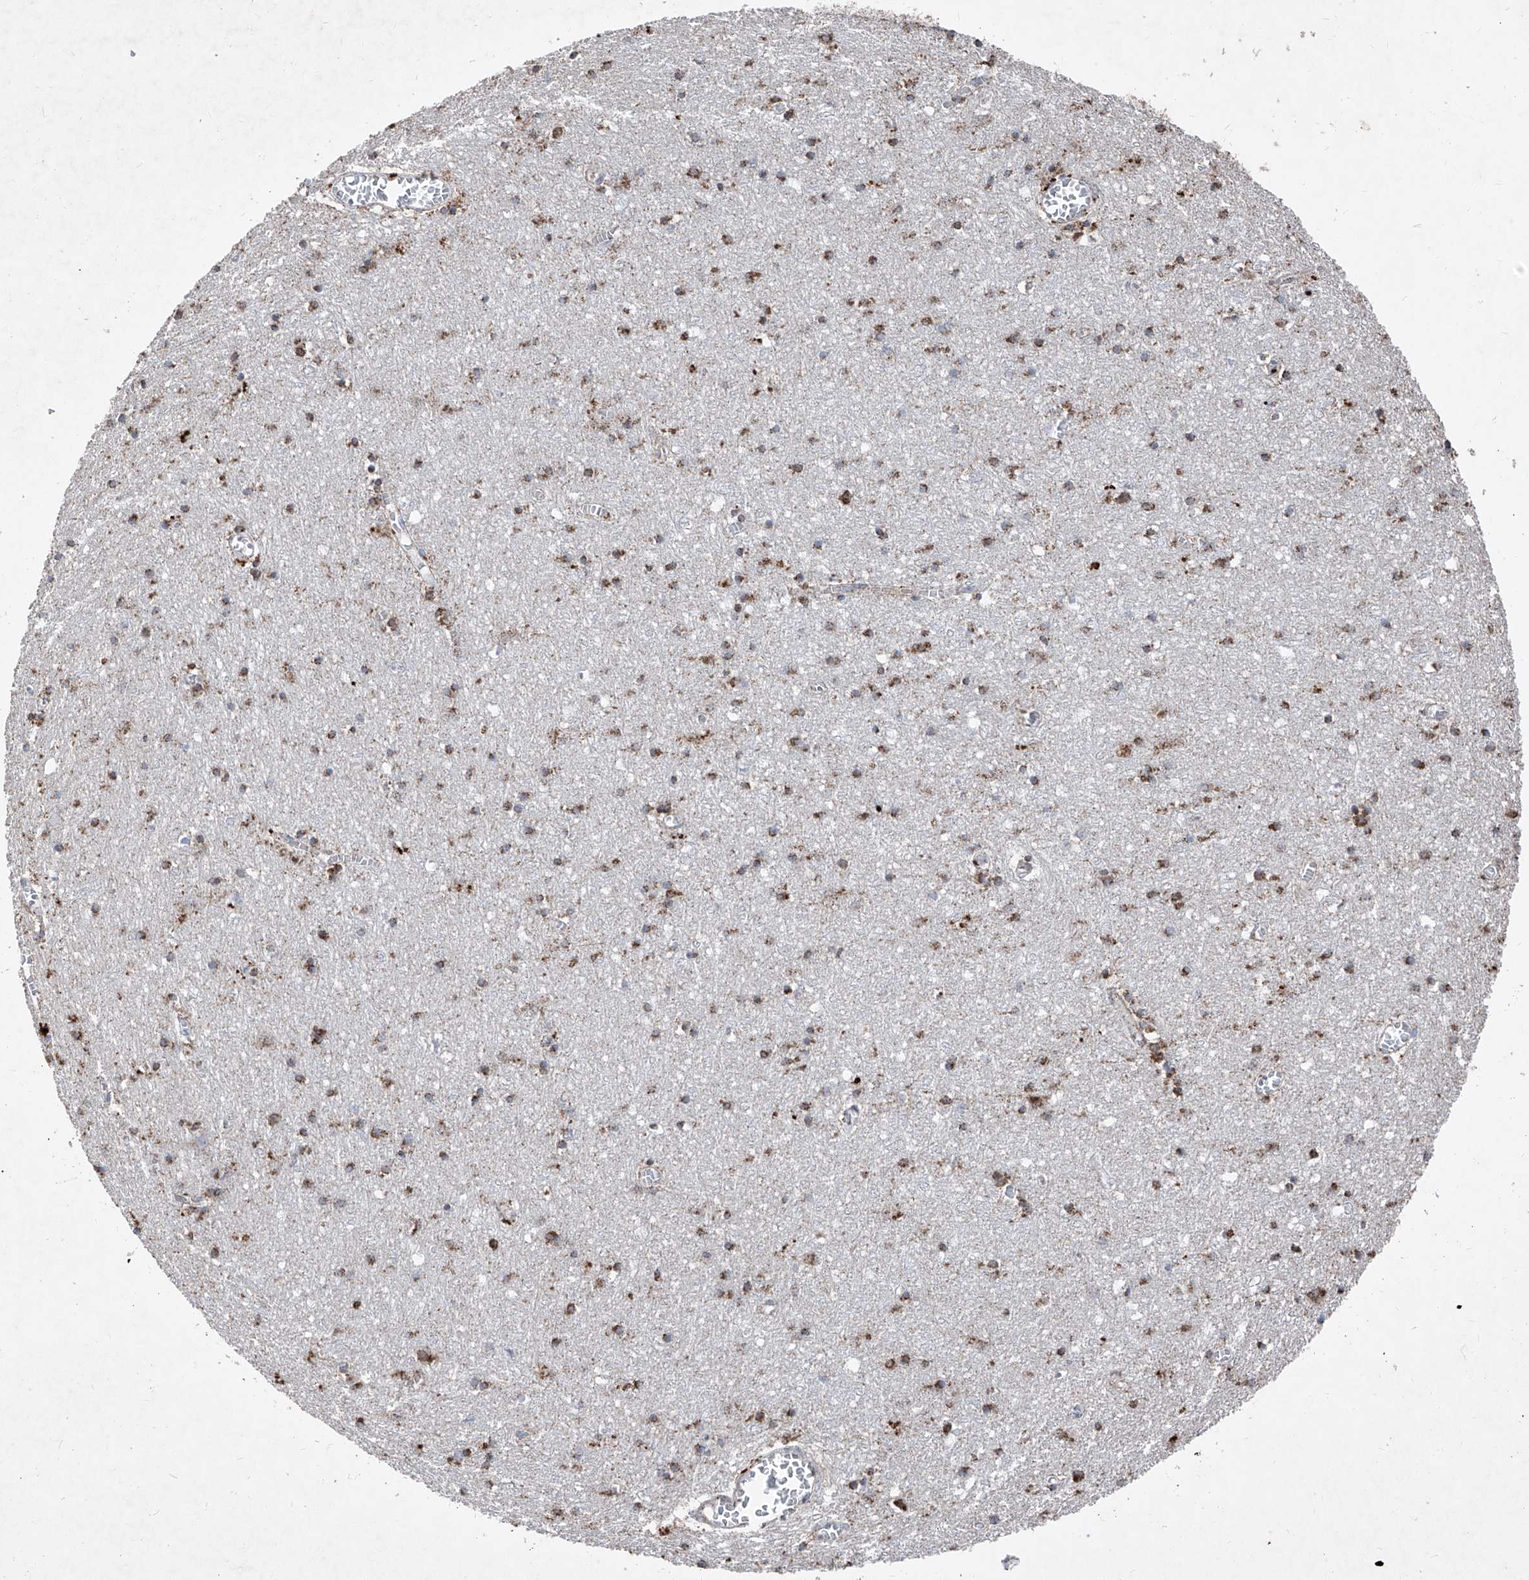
{"staining": {"intensity": "moderate", "quantity": ">75%", "location": "cytoplasmic/membranous"}, "tissue": "cerebral cortex", "cell_type": "Endothelial cells", "image_type": "normal", "snomed": [{"axis": "morphology", "description": "Normal tissue, NOS"}, {"axis": "topography", "description": "Cerebral cortex"}], "caption": "Brown immunohistochemical staining in unremarkable human cerebral cortex demonstrates moderate cytoplasmic/membranous positivity in about >75% of endothelial cells.", "gene": "ABCD3", "patient": {"sex": "female", "age": 64}}